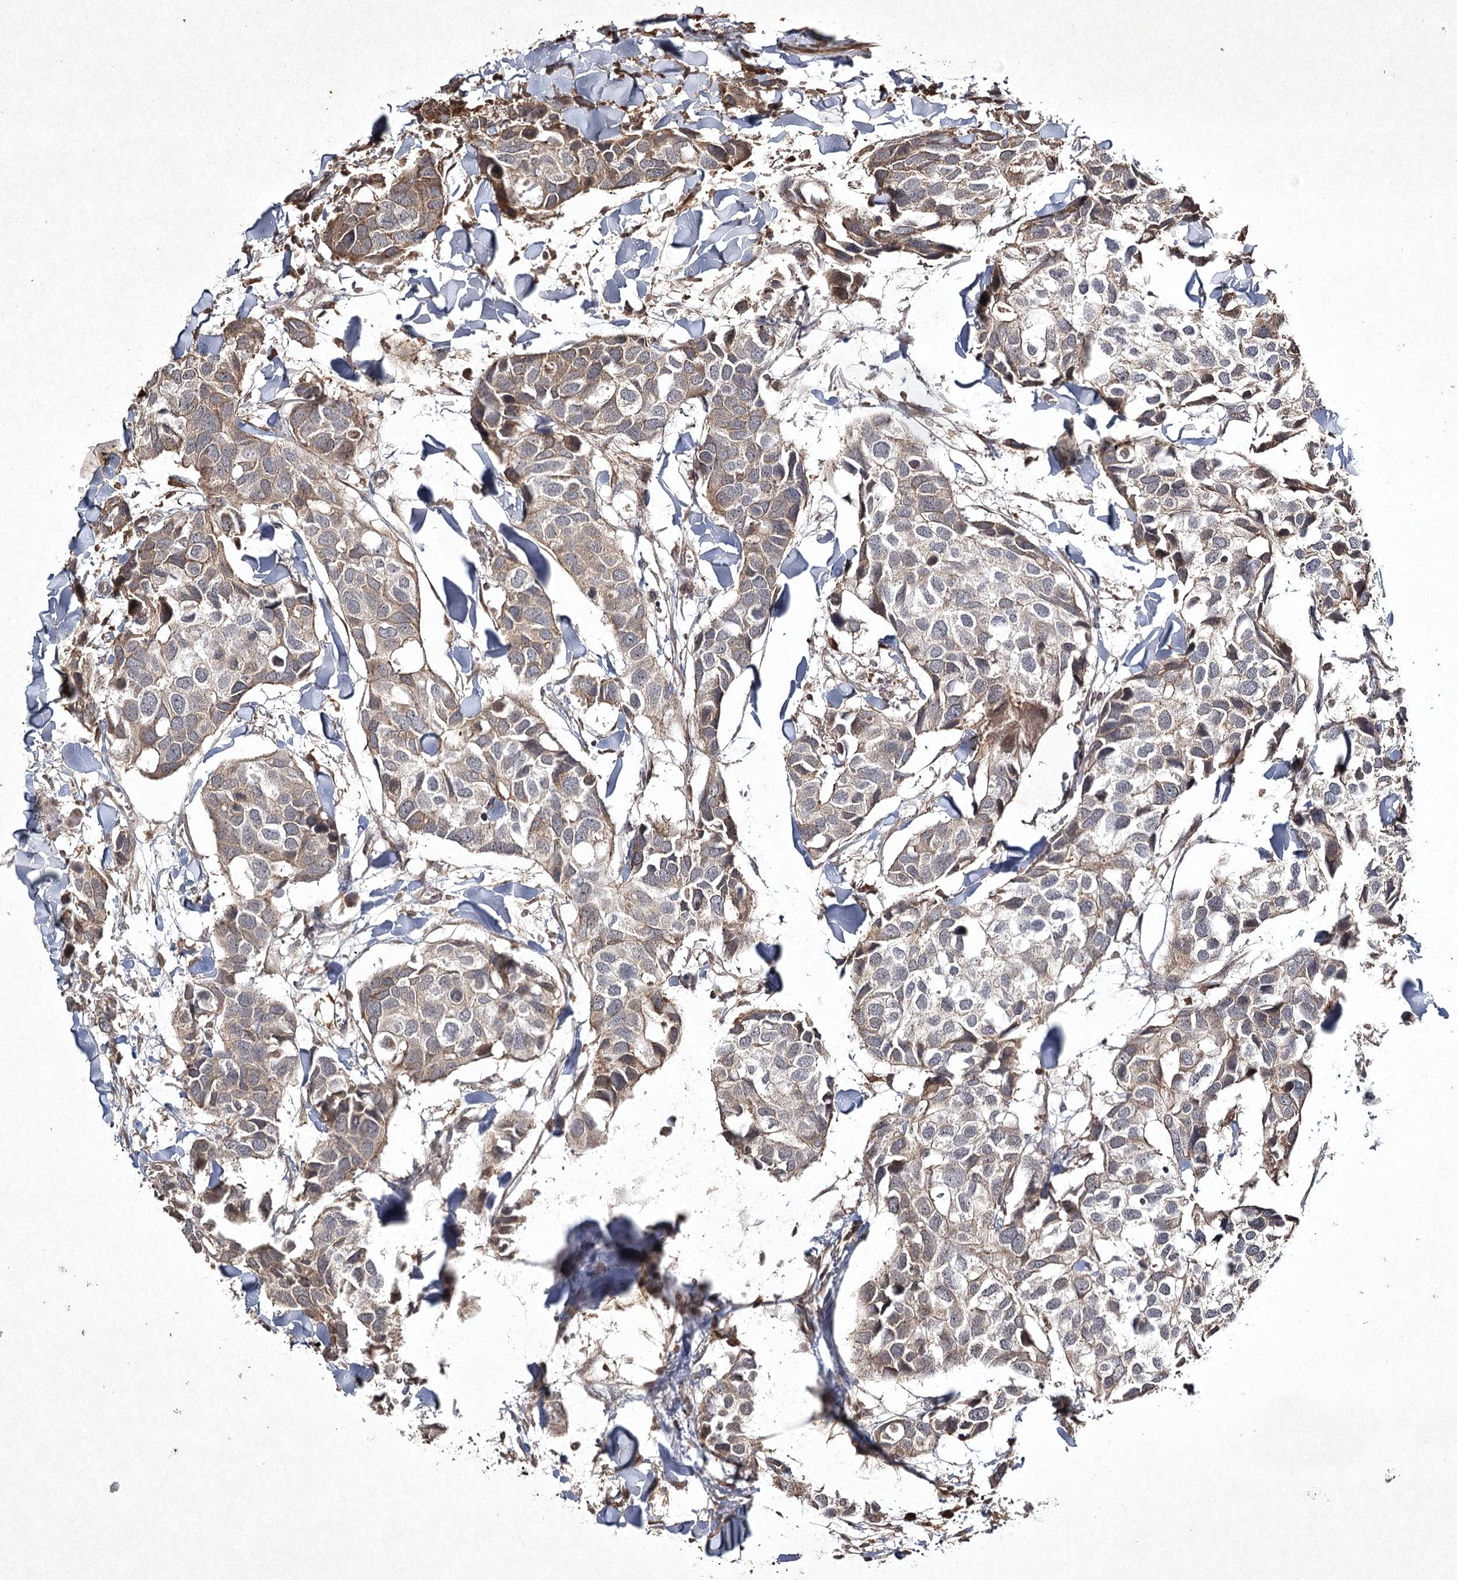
{"staining": {"intensity": "weak", "quantity": "<25%", "location": "cytoplasmic/membranous"}, "tissue": "breast cancer", "cell_type": "Tumor cells", "image_type": "cancer", "snomed": [{"axis": "morphology", "description": "Duct carcinoma"}, {"axis": "topography", "description": "Breast"}], "caption": "Tumor cells show no significant expression in breast cancer.", "gene": "CYP2B6", "patient": {"sex": "female", "age": 83}}